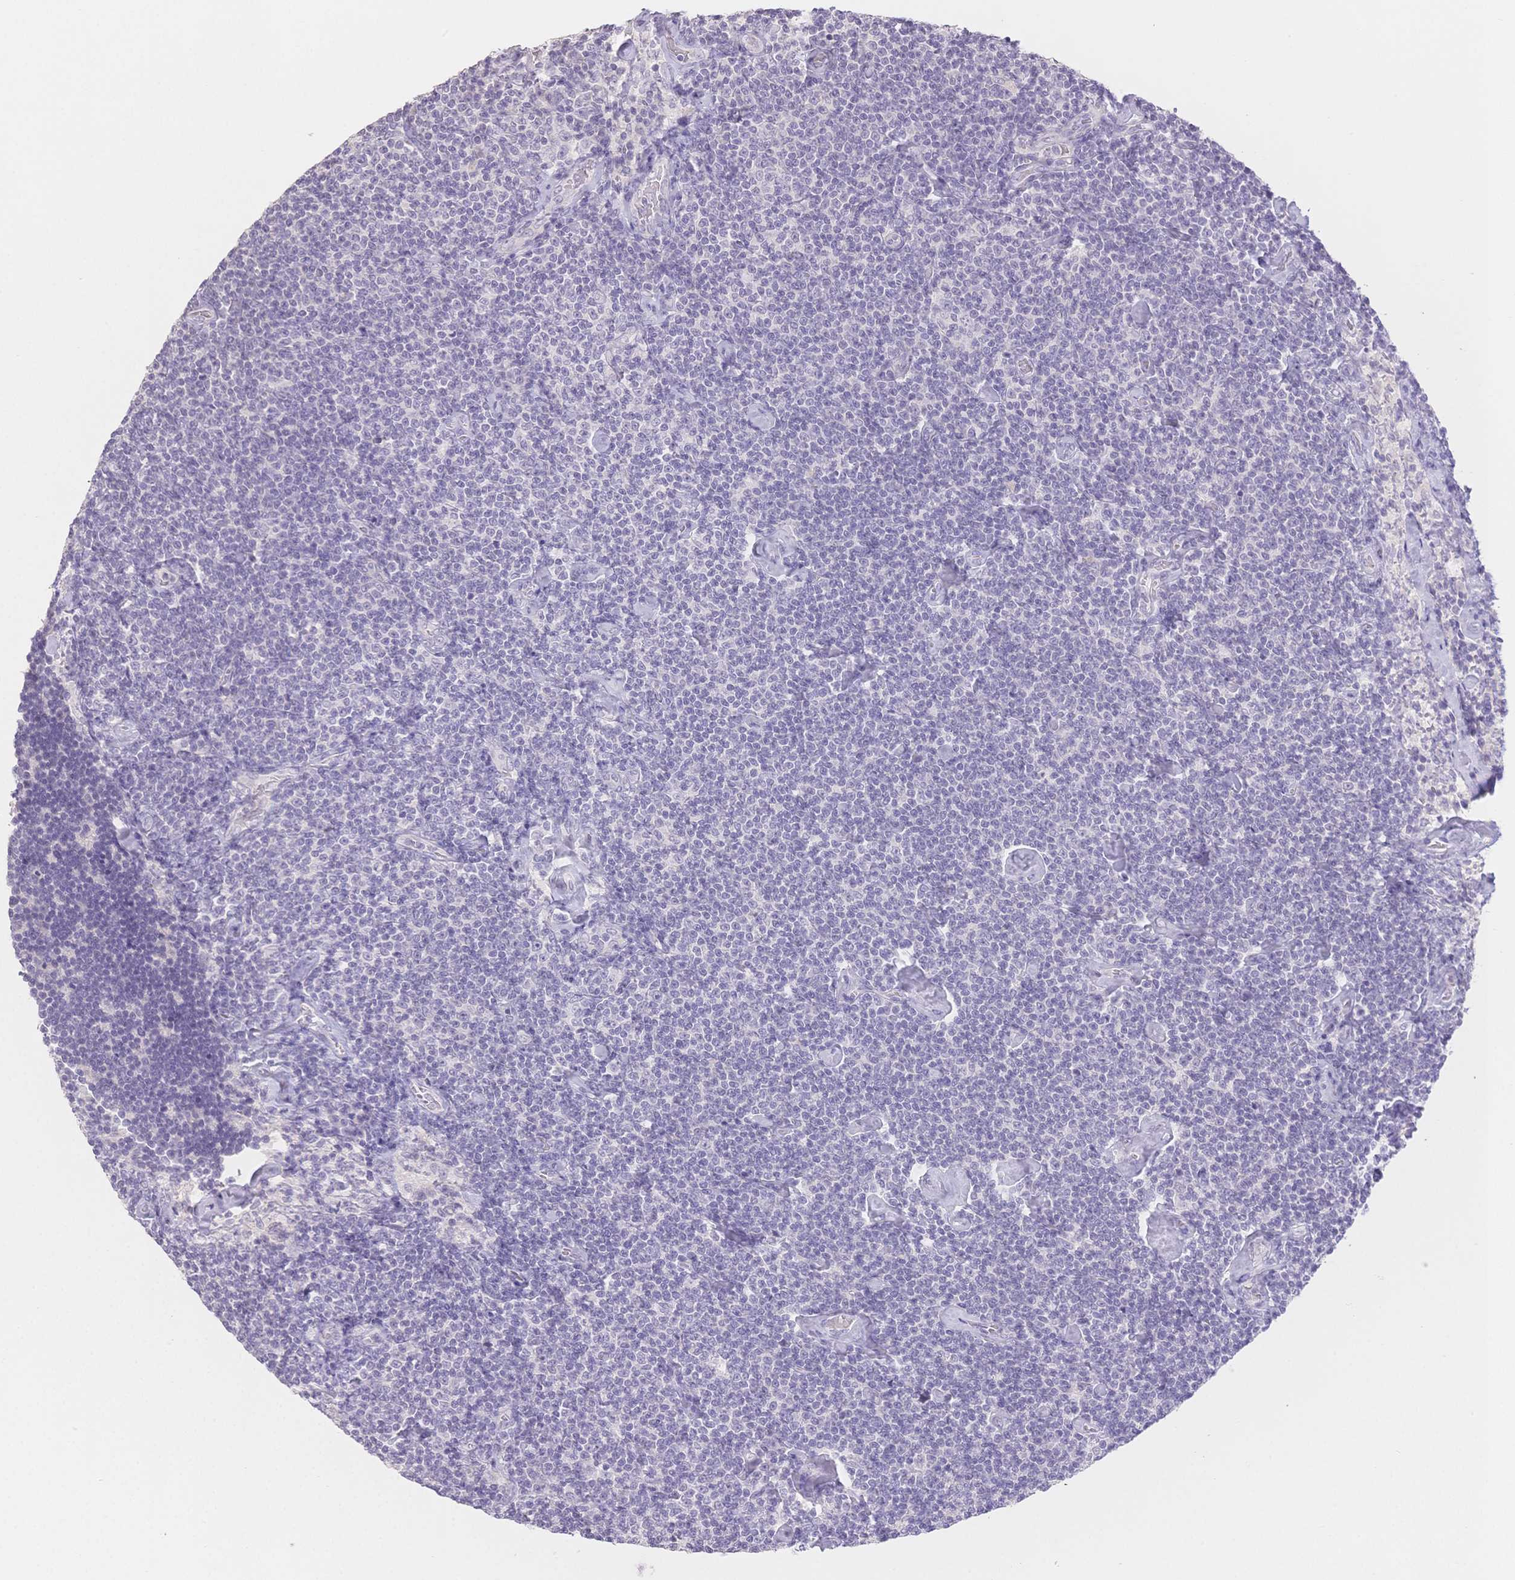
{"staining": {"intensity": "negative", "quantity": "none", "location": "none"}, "tissue": "lymphoma", "cell_type": "Tumor cells", "image_type": "cancer", "snomed": [{"axis": "morphology", "description": "Malignant lymphoma, non-Hodgkin's type, Low grade"}, {"axis": "topography", "description": "Lymph node"}], "caption": "Human malignant lymphoma, non-Hodgkin's type (low-grade) stained for a protein using immunohistochemistry (IHC) displays no positivity in tumor cells.", "gene": "SUV39H2", "patient": {"sex": "male", "age": 81}}